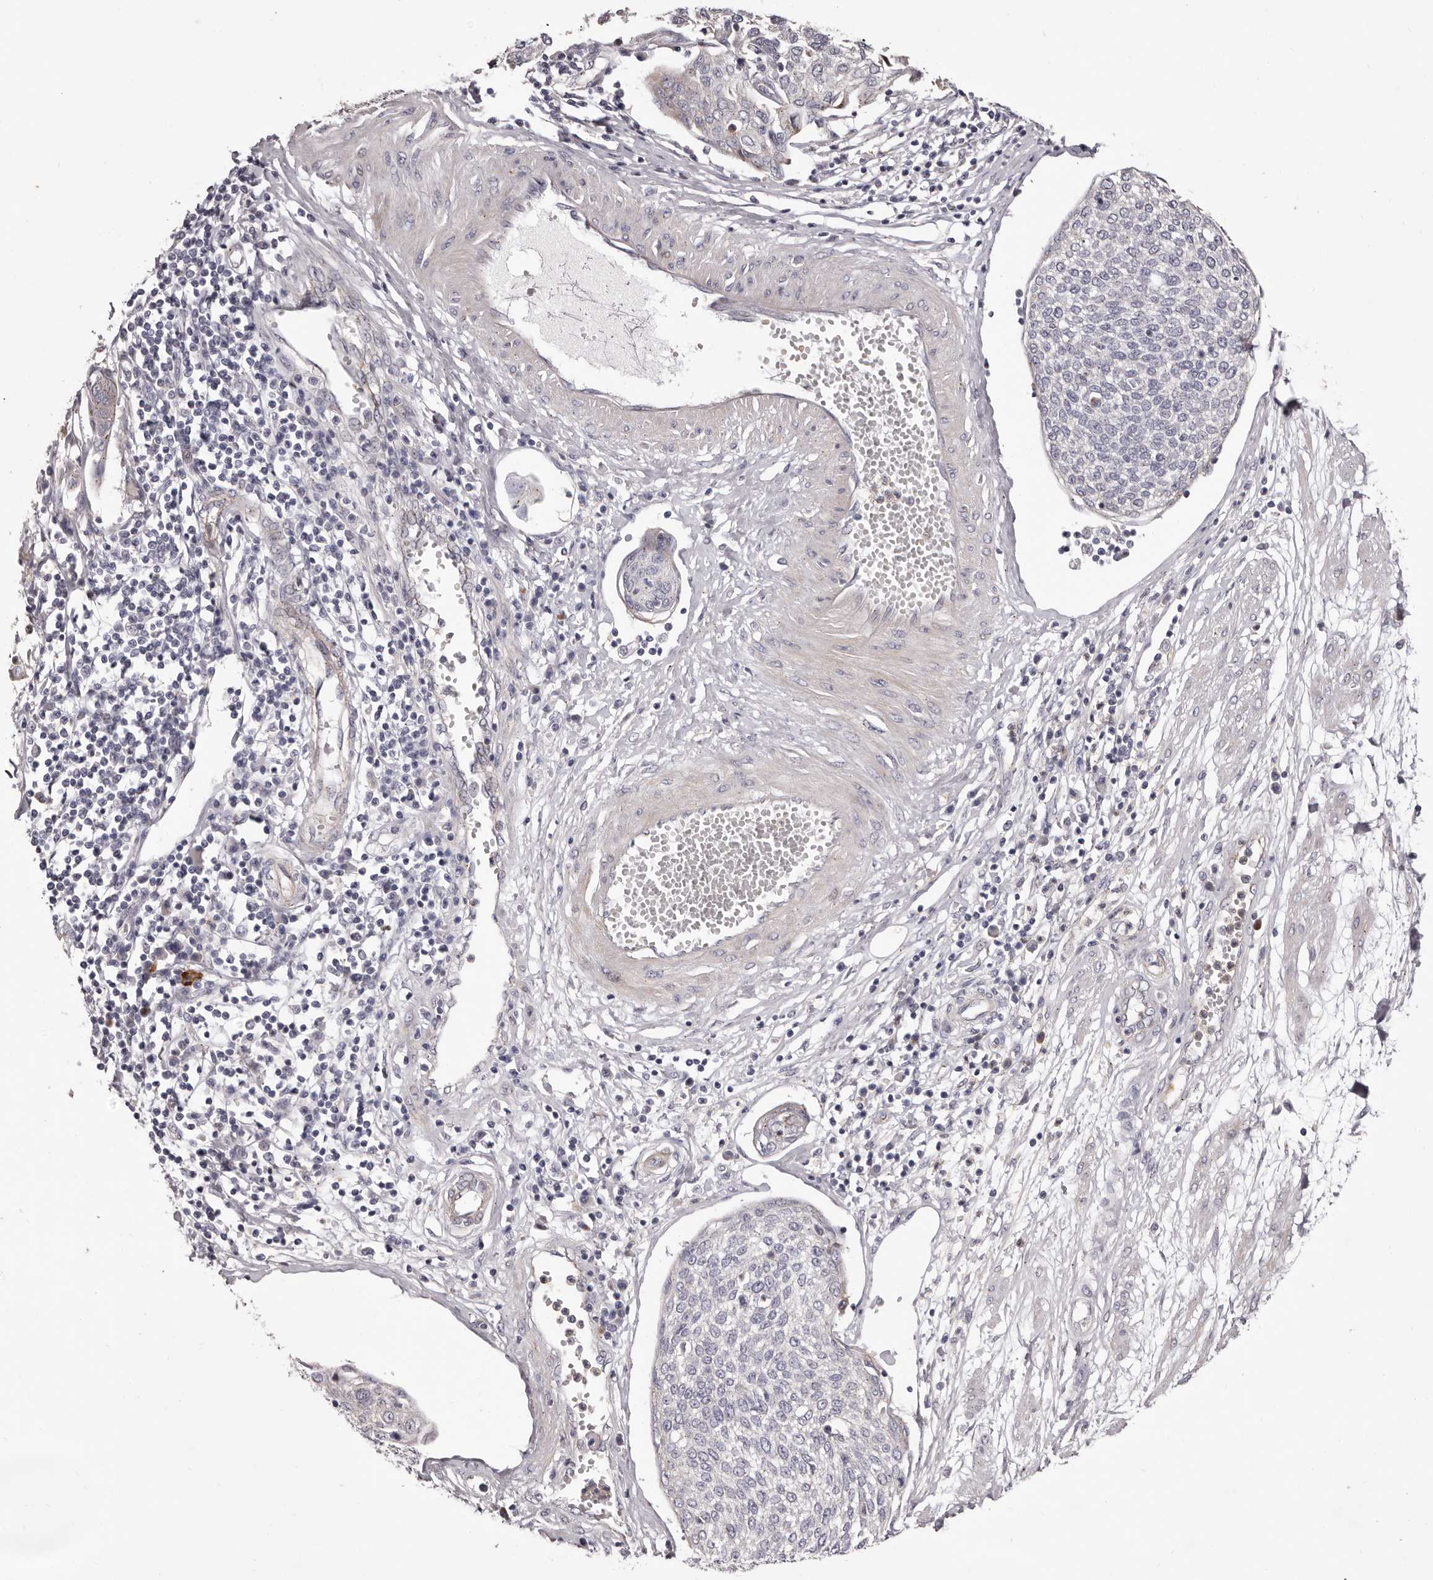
{"staining": {"intensity": "negative", "quantity": "none", "location": "none"}, "tissue": "cervical cancer", "cell_type": "Tumor cells", "image_type": "cancer", "snomed": [{"axis": "morphology", "description": "Squamous cell carcinoma, NOS"}, {"axis": "topography", "description": "Cervix"}], "caption": "Immunohistochemical staining of cervical squamous cell carcinoma exhibits no significant staining in tumor cells.", "gene": "PEG10", "patient": {"sex": "female", "age": 34}}